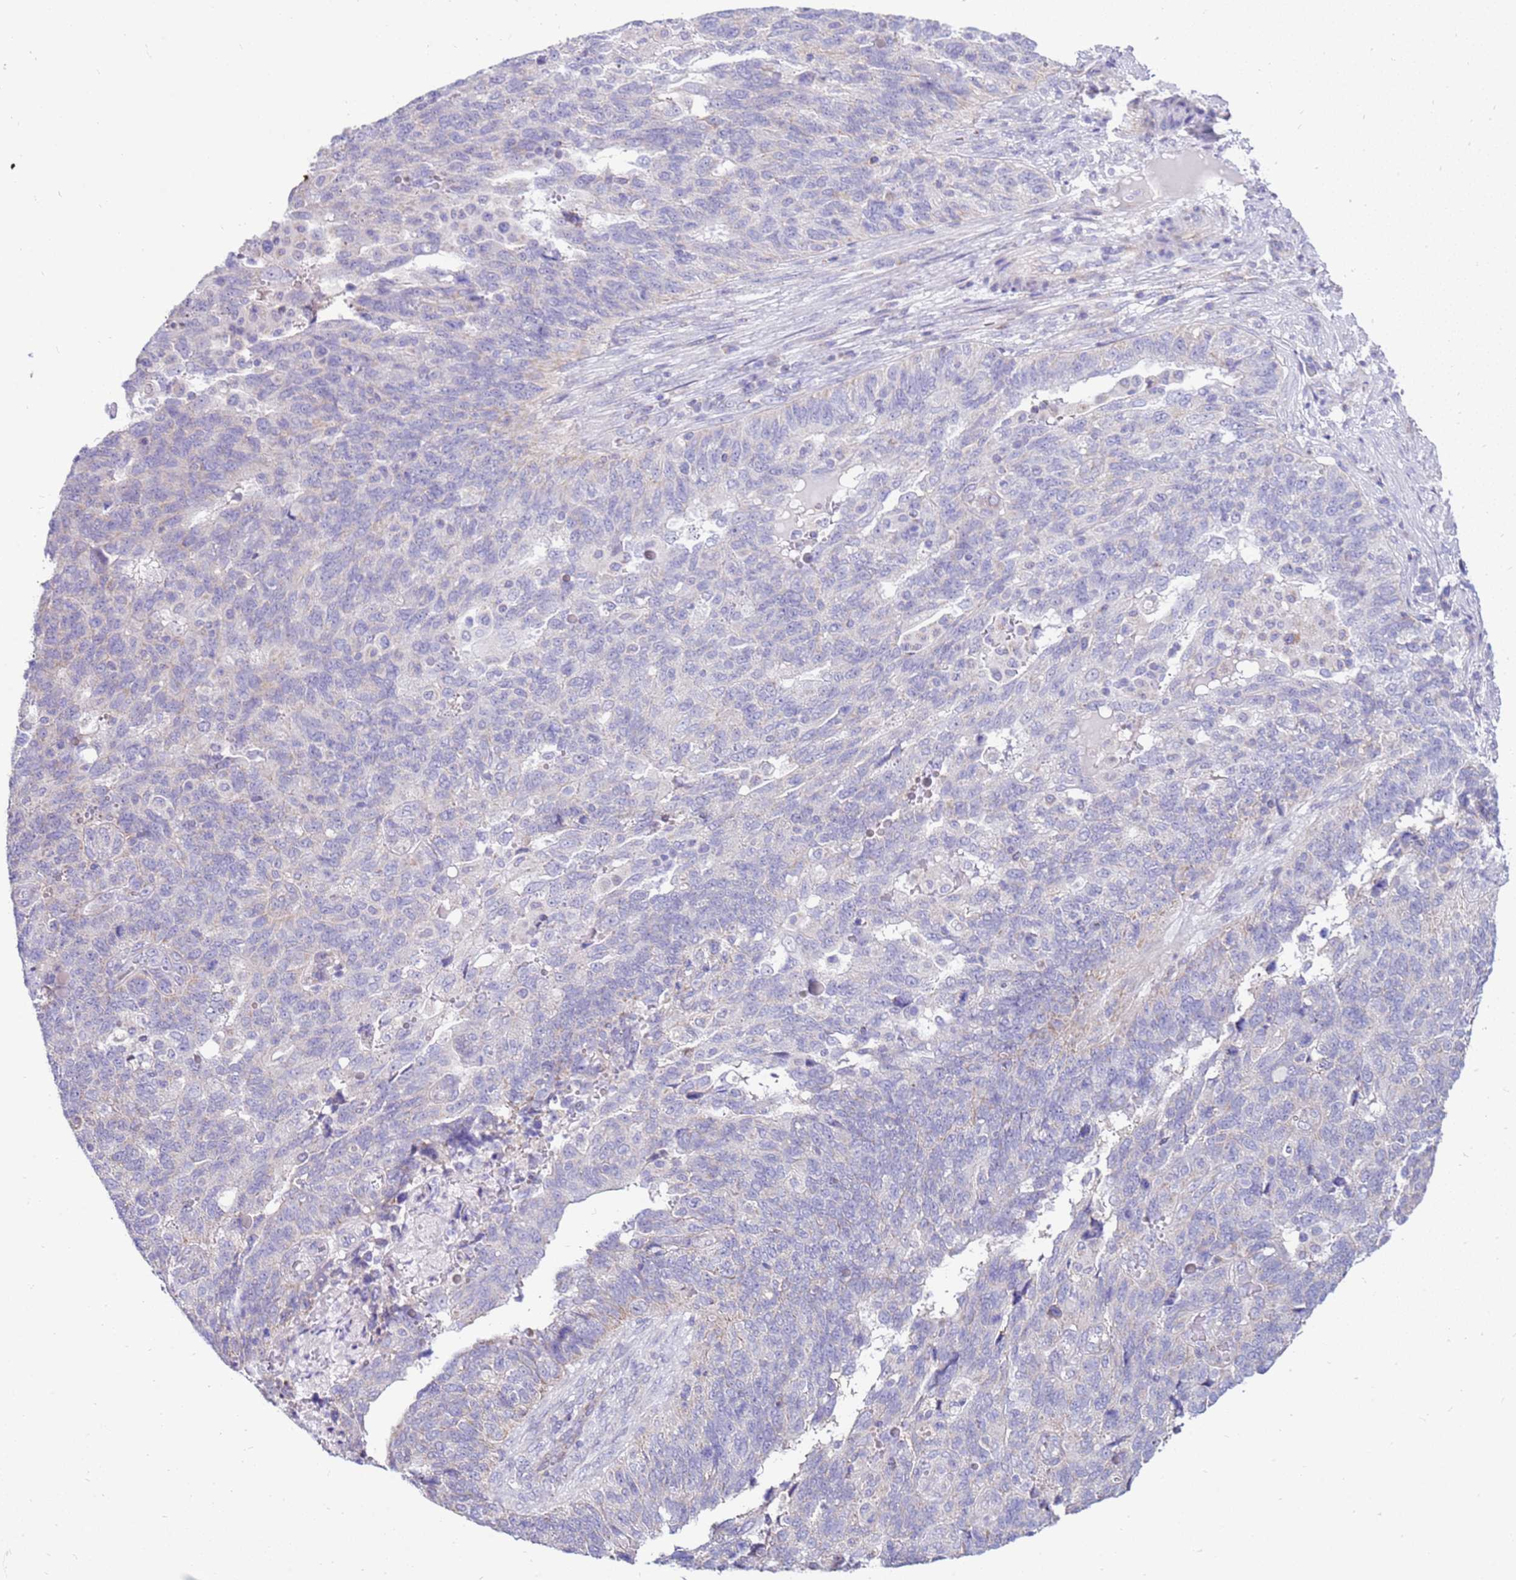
{"staining": {"intensity": "negative", "quantity": "none", "location": "none"}, "tissue": "endometrial cancer", "cell_type": "Tumor cells", "image_type": "cancer", "snomed": [{"axis": "morphology", "description": "Adenocarcinoma, NOS"}, {"axis": "topography", "description": "Endometrium"}], "caption": "Endometrial adenocarcinoma was stained to show a protein in brown. There is no significant positivity in tumor cells.", "gene": "IGF1R", "patient": {"sex": "female", "age": 66}}